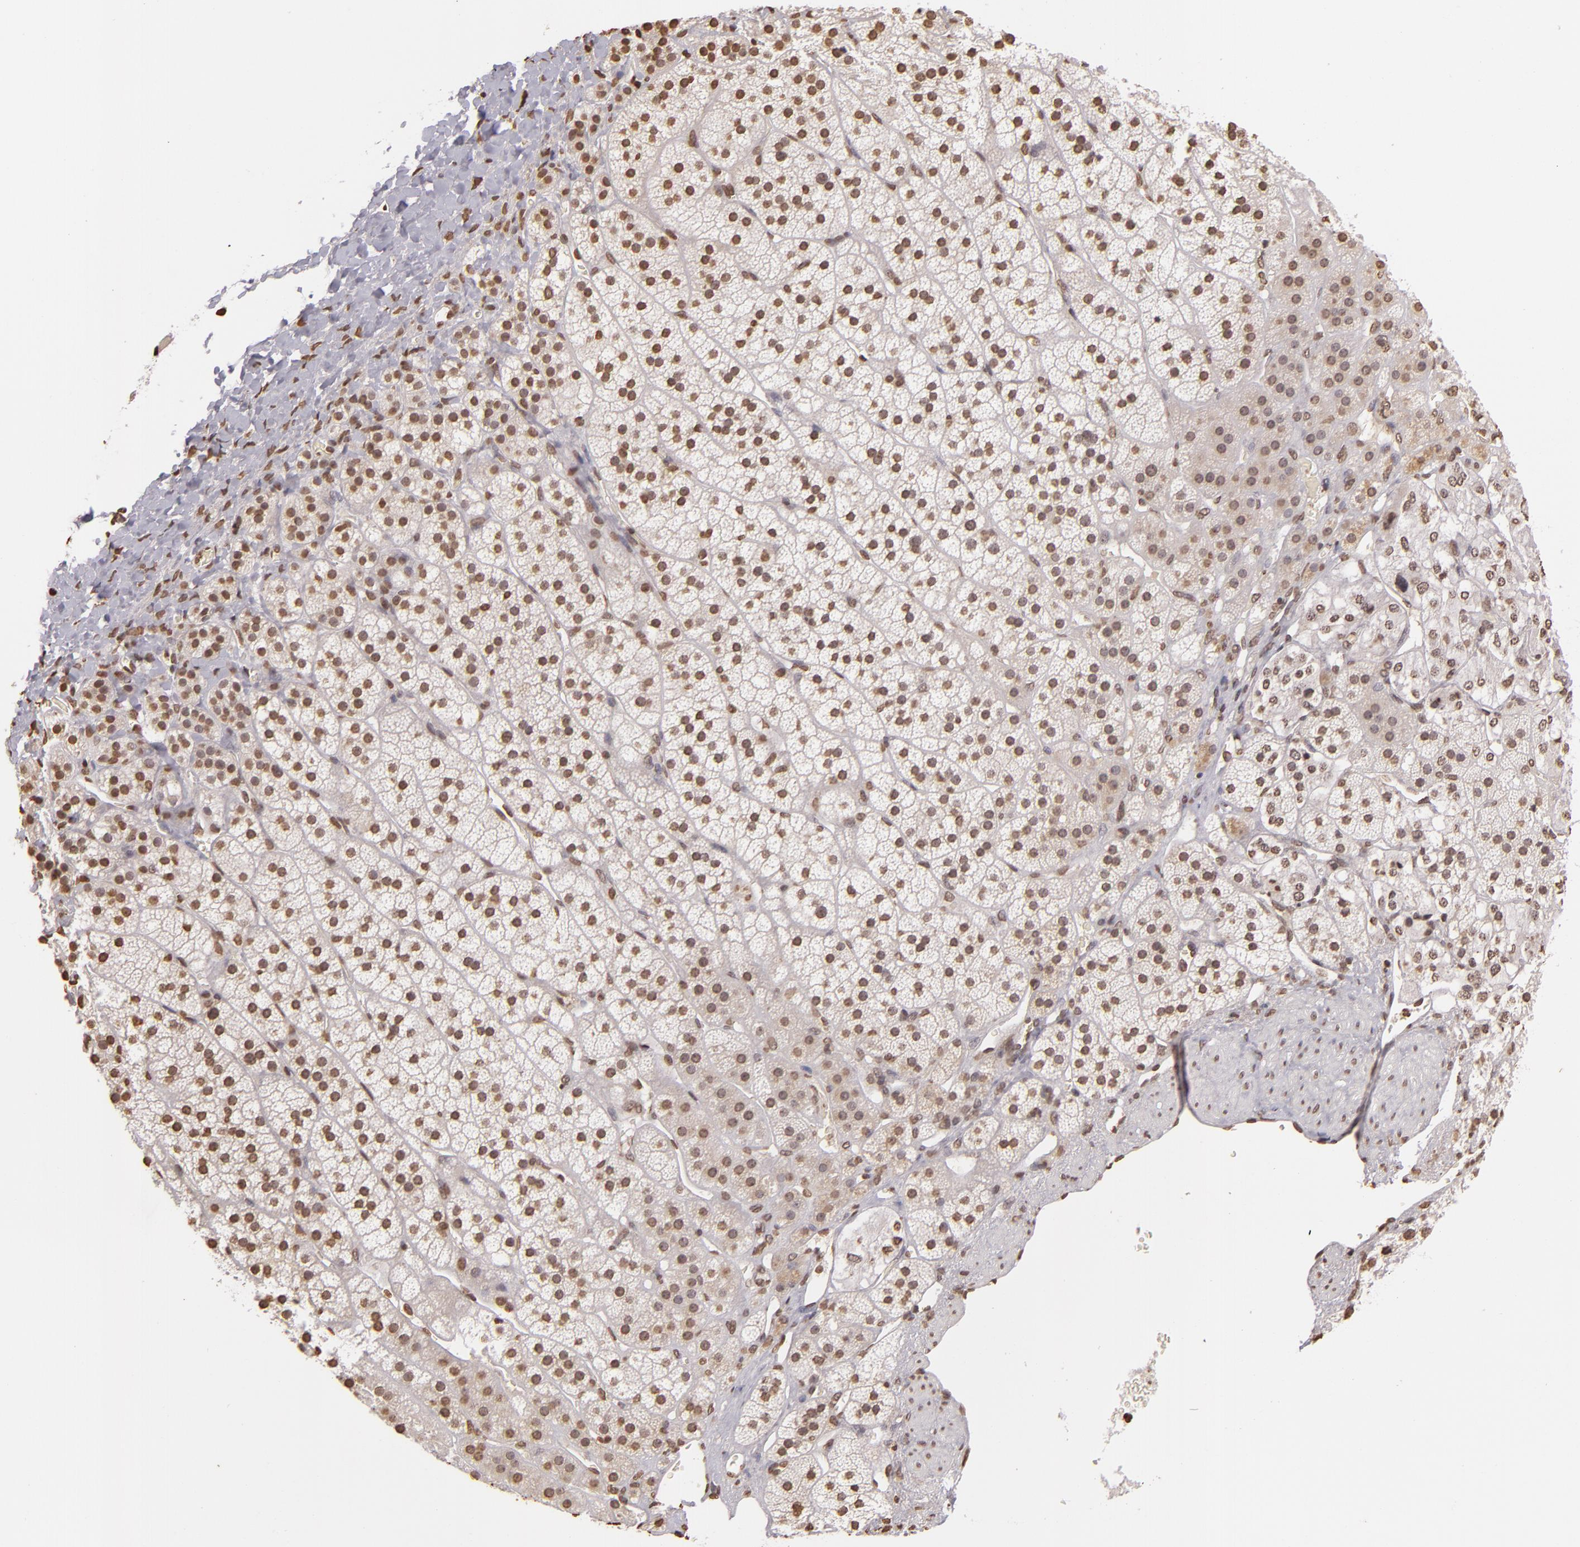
{"staining": {"intensity": "moderate", "quantity": ">75%", "location": "nuclear"}, "tissue": "adrenal gland", "cell_type": "Glandular cells", "image_type": "normal", "snomed": [{"axis": "morphology", "description": "Normal tissue, NOS"}, {"axis": "topography", "description": "Adrenal gland"}], "caption": "About >75% of glandular cells in benign adrenal gland display moderate nuclear protein positivity as visualized by brown immunohistochemical staining.", "gene": "THRB", "patient": {"sex": "female", "age": 44}}